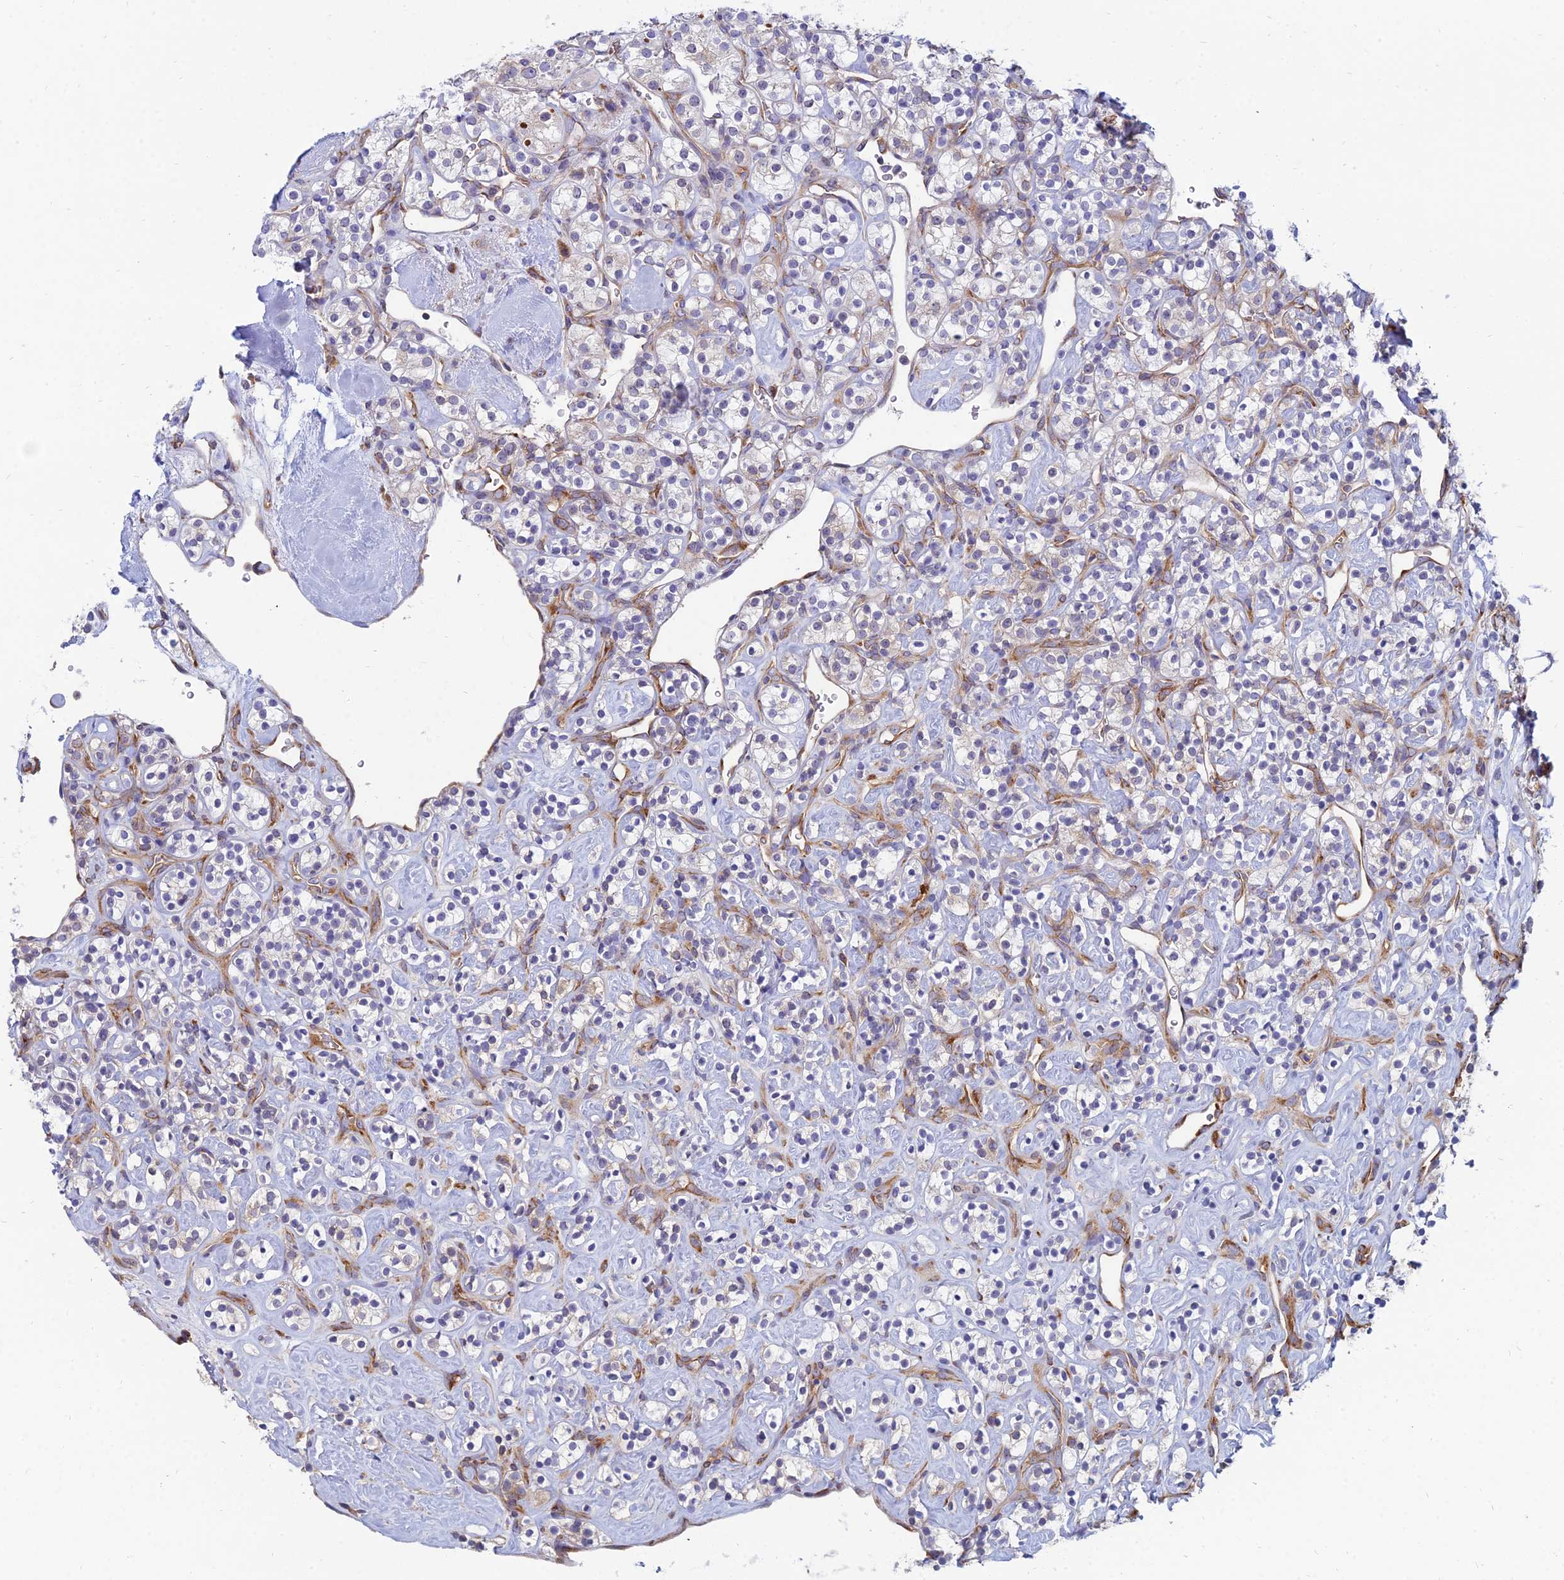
{"staining": {"intensity": "moderate", "quantity": "<25%", "location": "cytoplasmic/membranous"}, "tissue": "renal cancer", "cell_type": "Tumor cells", "image_type": "cancer", "snomed": [{"axis": "morphology", "description": "Adenocarcinoma, NOS"}, {"axis": "topography", "description": "Kidney"}], "caption": "The micrograph demonstrates immunohistochemical staining of adenocarcinoma (renal). There is moderate cytoplasmic/membranous expression is appreciated in approximately <25% of tumor cells.", "gene": "TXLNA", "patient": {"sex": "male", "age": 77}}